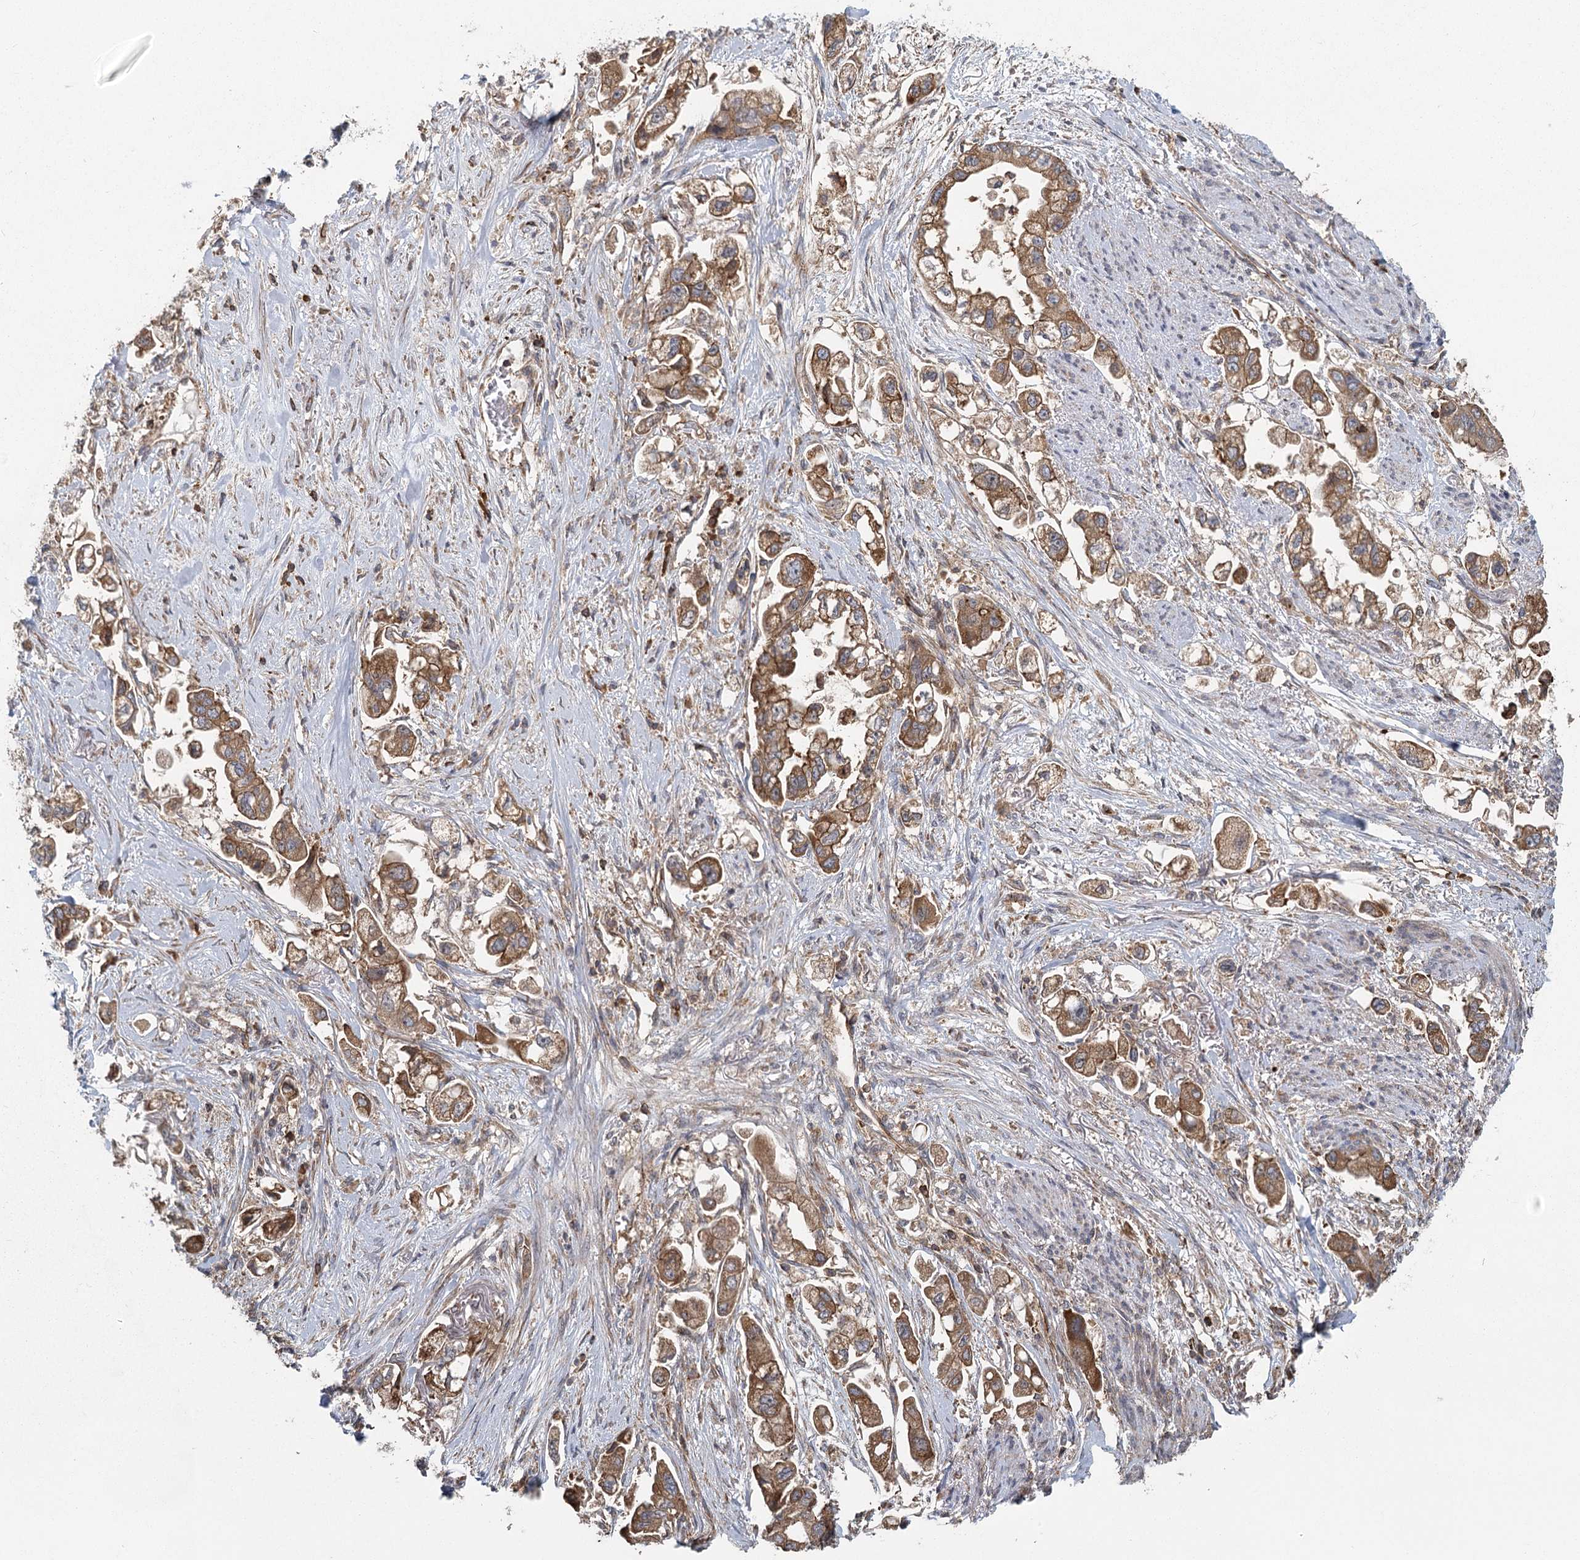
{"staining": {"intensity": "moderate", "quantity": ">75%", "location": "cytoplasmic/membranous"}, "tissue": "stomach cancer", "cell_type": "Tumor cells", "image_type": "cancer", "snomed": [{"axis": "morphology", "description": "Adenocarcinoma, NOS"}, {"axis": "topography", "description": "Stomach"}], "caption": "A high-resolution micrograph shows immunohistochemistry (IHC) staining of stomach cancer (adenocarcinoma), which reveals moderate cytoplasmic/membranous expression in about >75% of tumor cells. (Stains: DAB in brown, nuclei in blue, Microscopy: brightfield microscopy at high magnification).", "gene": "PLEKHA7", "patient": {"sex": "male", "age": 62}}